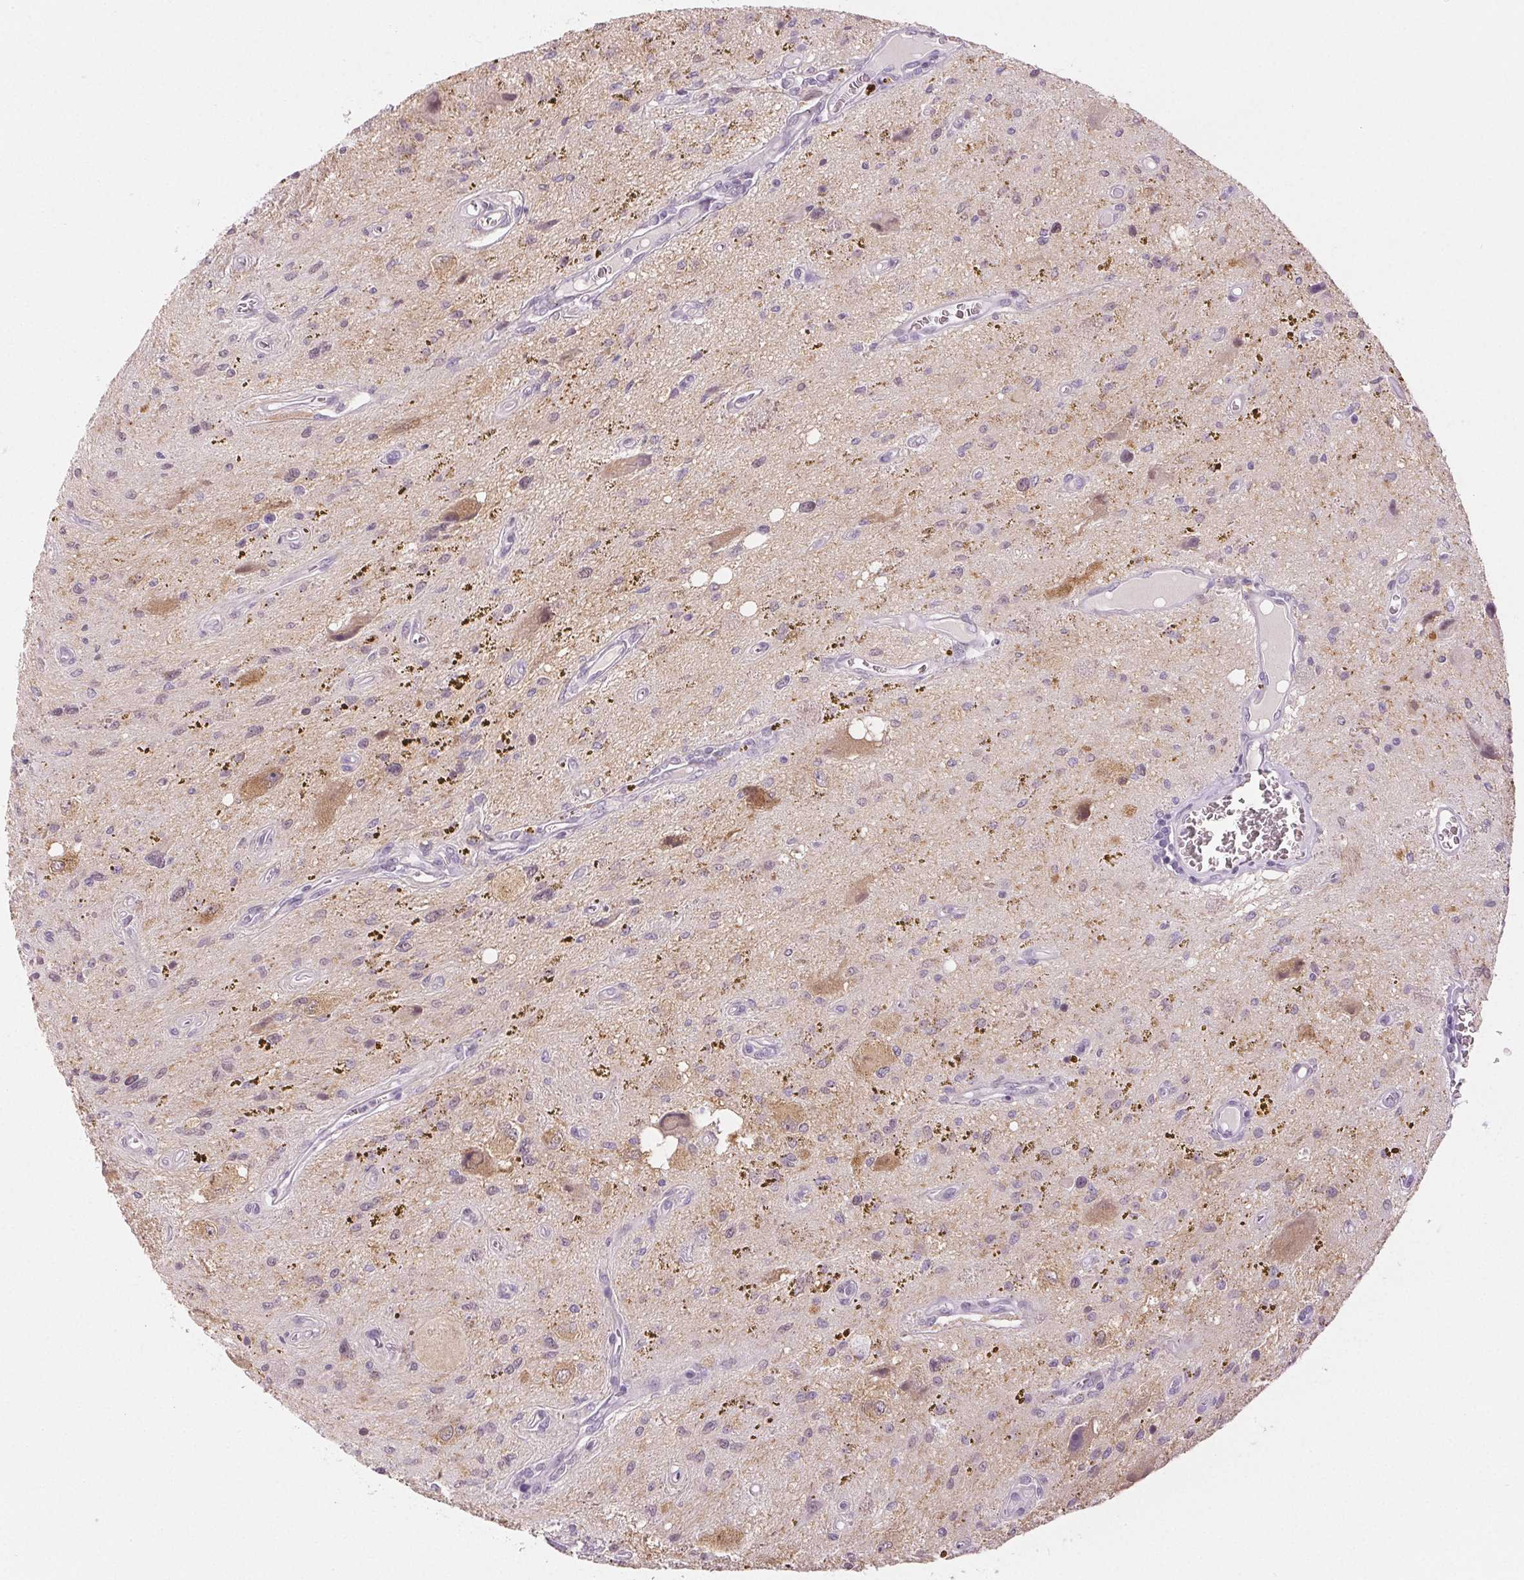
{"staining": {"intensity": "negative", "quantity": "none", "location": "none"}, "tissue": "glioma", "cell_type": "Tumor cells", "image_type": "cancer", "snomed": [{"axis": "morphology", "description": "Glioma, malignant, Low grade"}, {"axis": "topography", "description": "Cerebellum"}], "caption": "The immunohistochemistry (IHC) photomicrograph has no significant staining in tumor cells of glioma tissue.", "gene": "DNAJC6", "patient": {"sex": "female", "age": 14}}